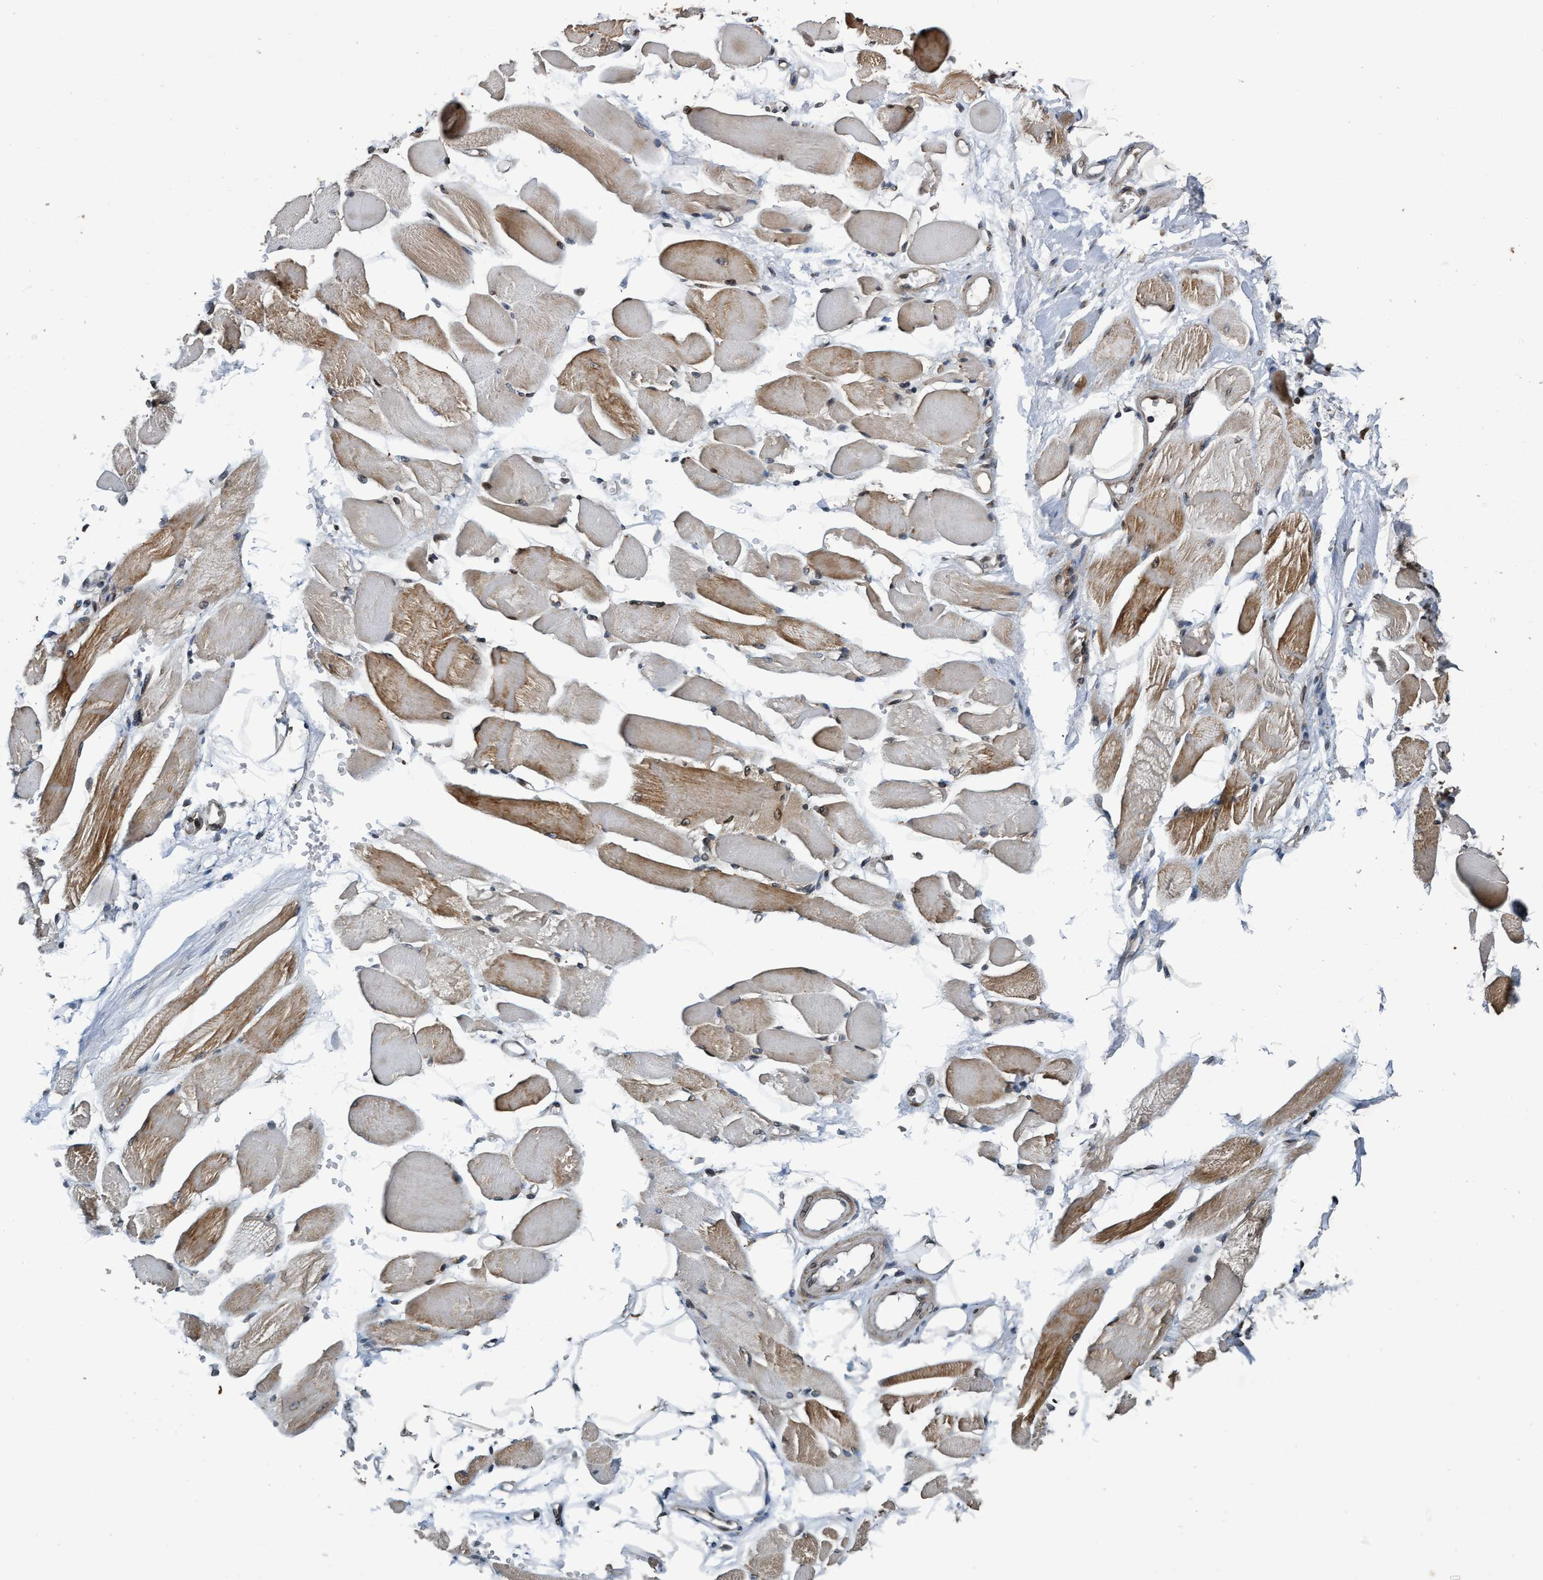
{"staining": {"intensity": "strong", "quantity": "25%-75%", "location": "cytoplasmic/membranous"}, "tissue": "skeletal muscle", "cell_type": "Myocytes", "image_type": "normal", "snomed": [{"axis": "morphology", "description": "Normal tissue, NOS"}, {"axis": "topography", "description": "Skeletal muscle"}, {"axis": "topography", "description": "Peripheral nerve tissue"}], "caption": "High-magnification brightfield microscopy of unremarkable skeletal muscle stained with DAB (3,3'-diaminobenzidine) (brown) and counterstained with hematoxylin (blue). myocytes exhibit strong cytoplasmic/membranous expression is appreciated in about25%-75% of cells. (IHC, brightfield microscopy, high magnification).", "gene": "MACC1", "patient": {"sex": "female", "age": 84}}